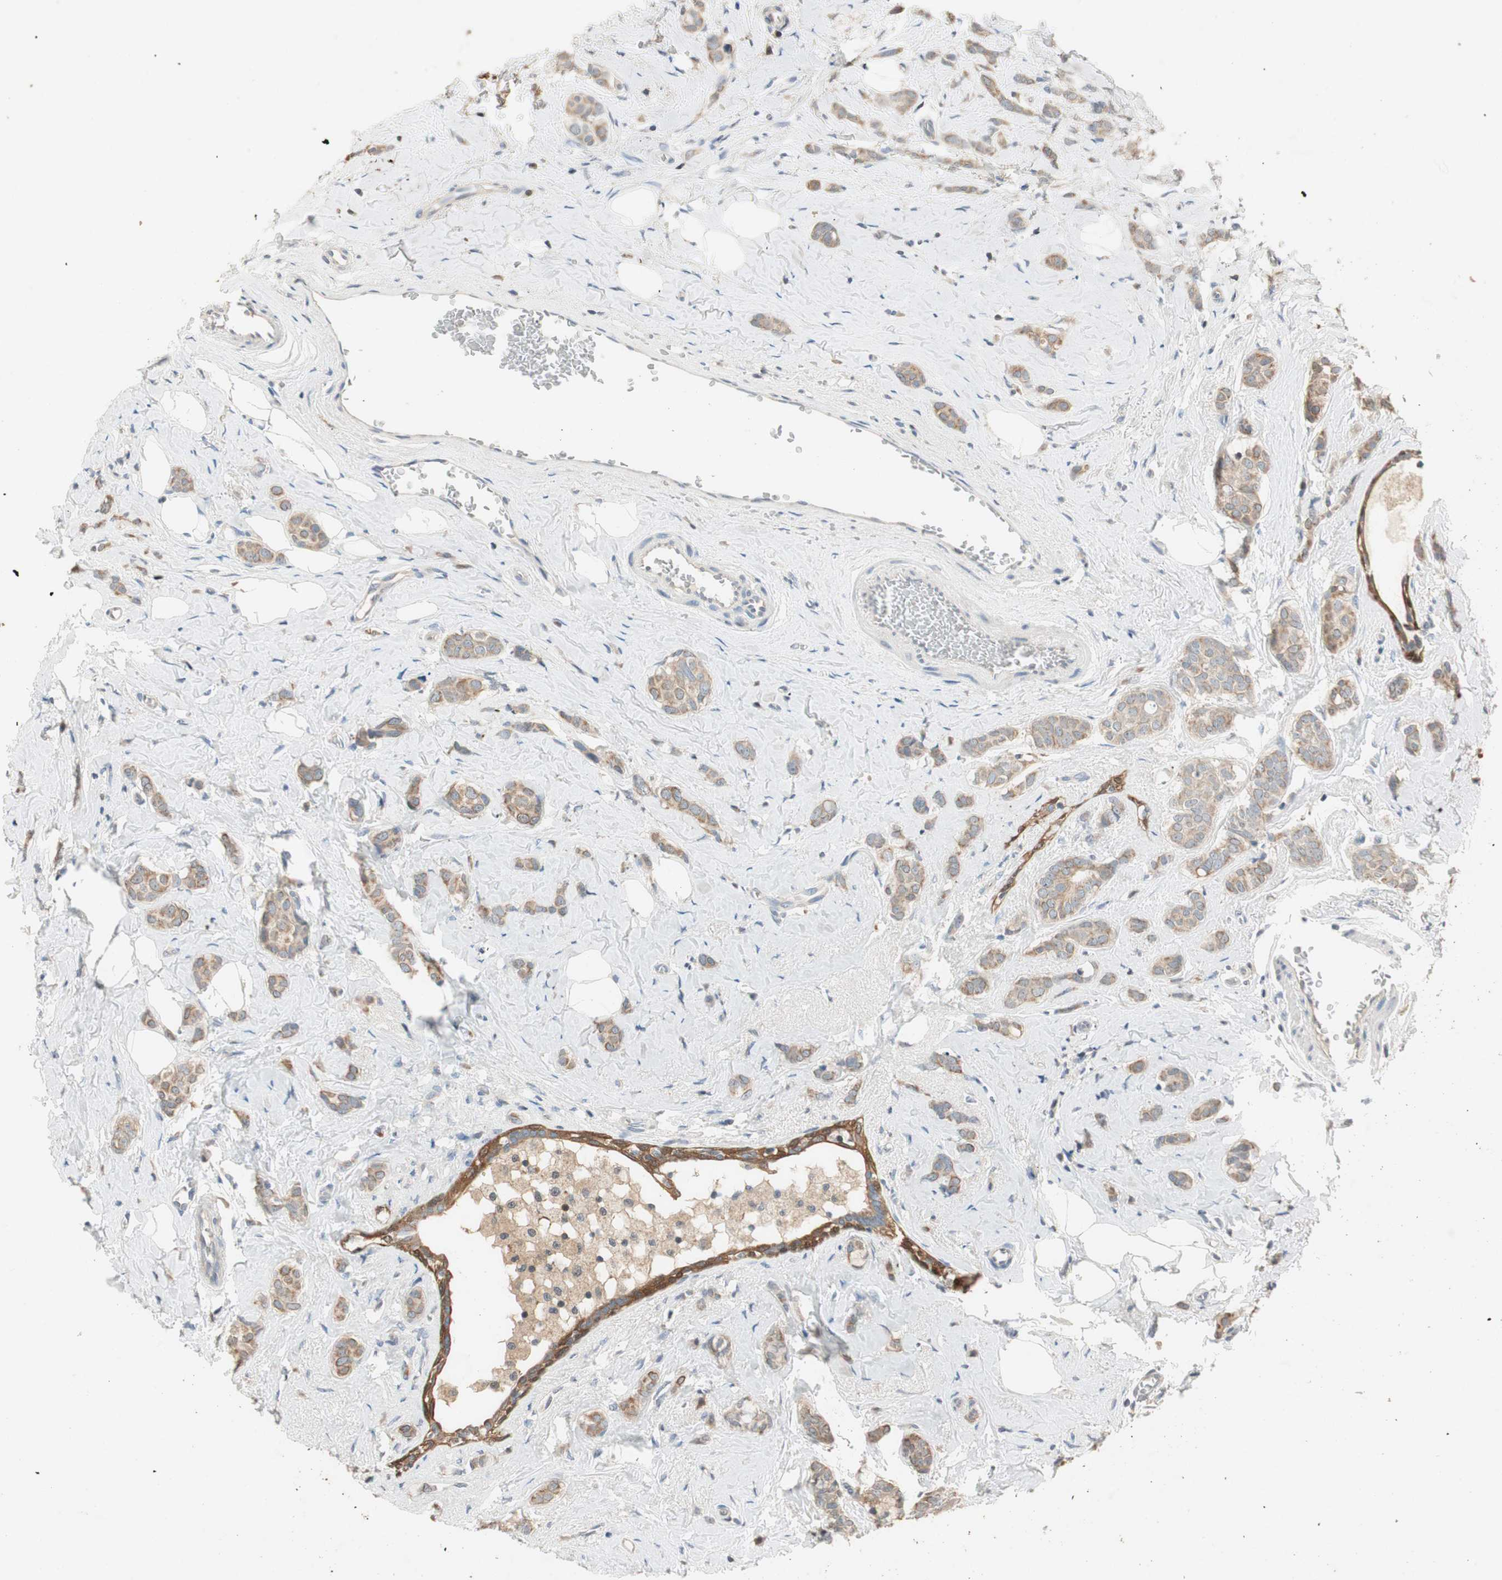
{"staining": {"intensity": "weak", "quantity": ">75%", "location": "cytoplasmic/membranous"}, "tissue": "breast cancer", "cell_type": "Tumor cells", "image_type": "cancer", "snomed": [{"axis": "morphology", "description": "Lobular carcinoma"}, {"axis": "topography", "description": "Breast"}], "caption": "About >75% of tumor cells in breast lobular carcinoma show weak cytoplasmic/membranous protein expression as visualized by brown immunohistochemical staining.", "gene": "SERPINB5", "patient": {"sex": "female", "age": 60}}